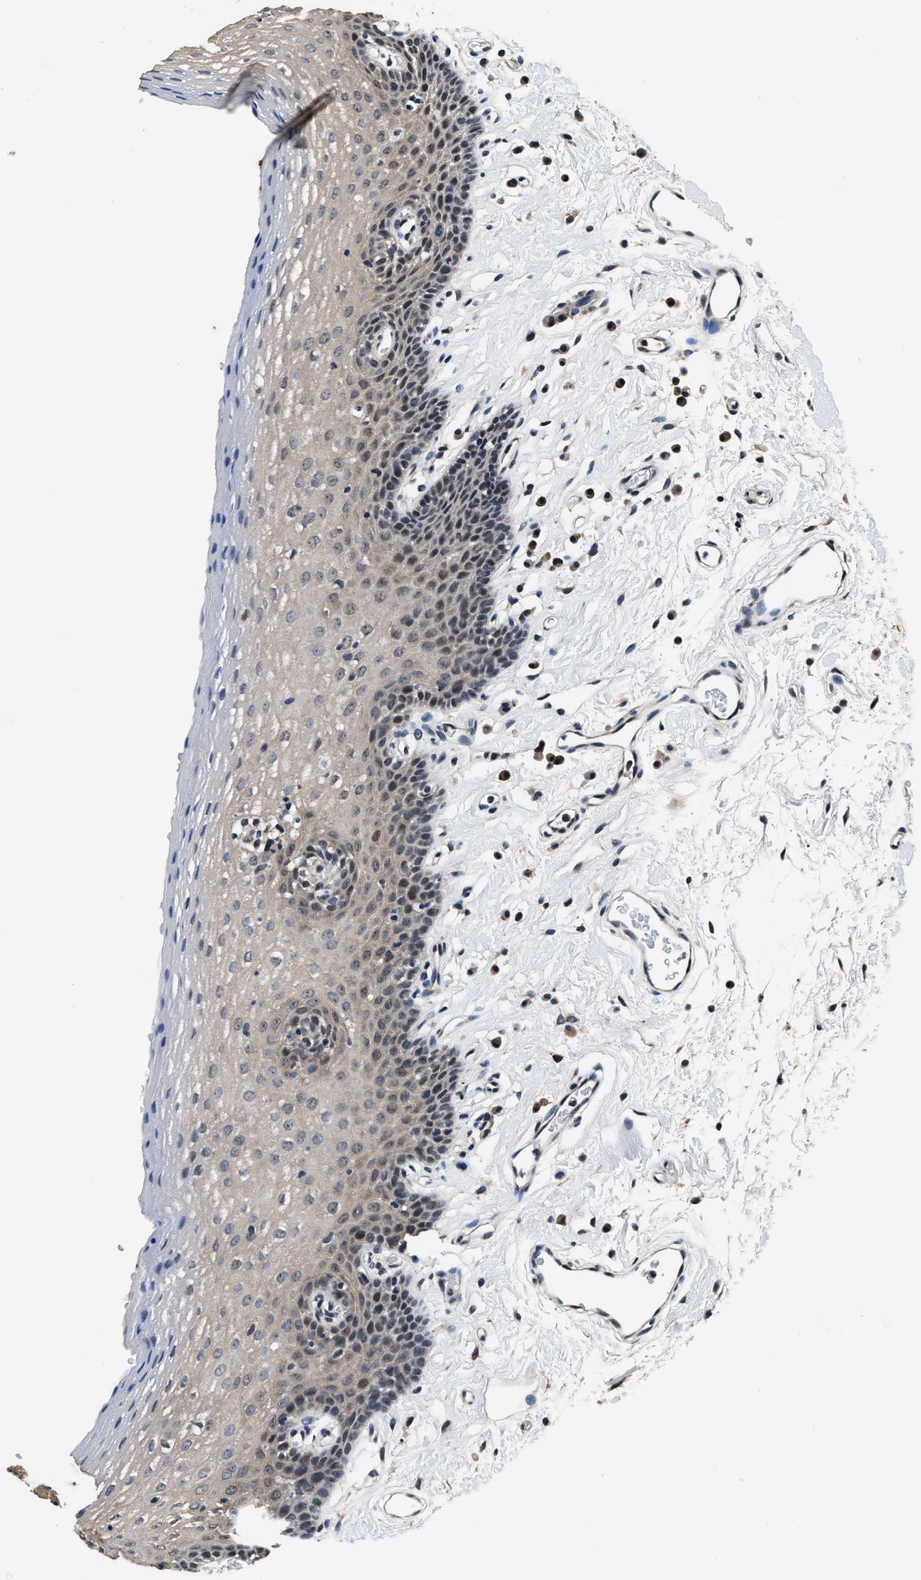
{"staining": {"intensity": "weak", "quantity": "<25%", "location": "cytoplasmic/membranous,nuclear"}, "tissue": "oral mucosa", "cell_type": "Squamous epithelial cells", "image_type": "normal", "snomed": [{"axis": "morphology", "description": "Normal tissue, NOS"}, {"axis": "topography", "description": "Oral tissue"}], "caption": "This is a image of immunohistochemistry staining of unremarkable oral mucosa, which shows no staining in squamous epithelial cells.", "gene": "USP16", "patient": {"sex": "male", "age": 66}}